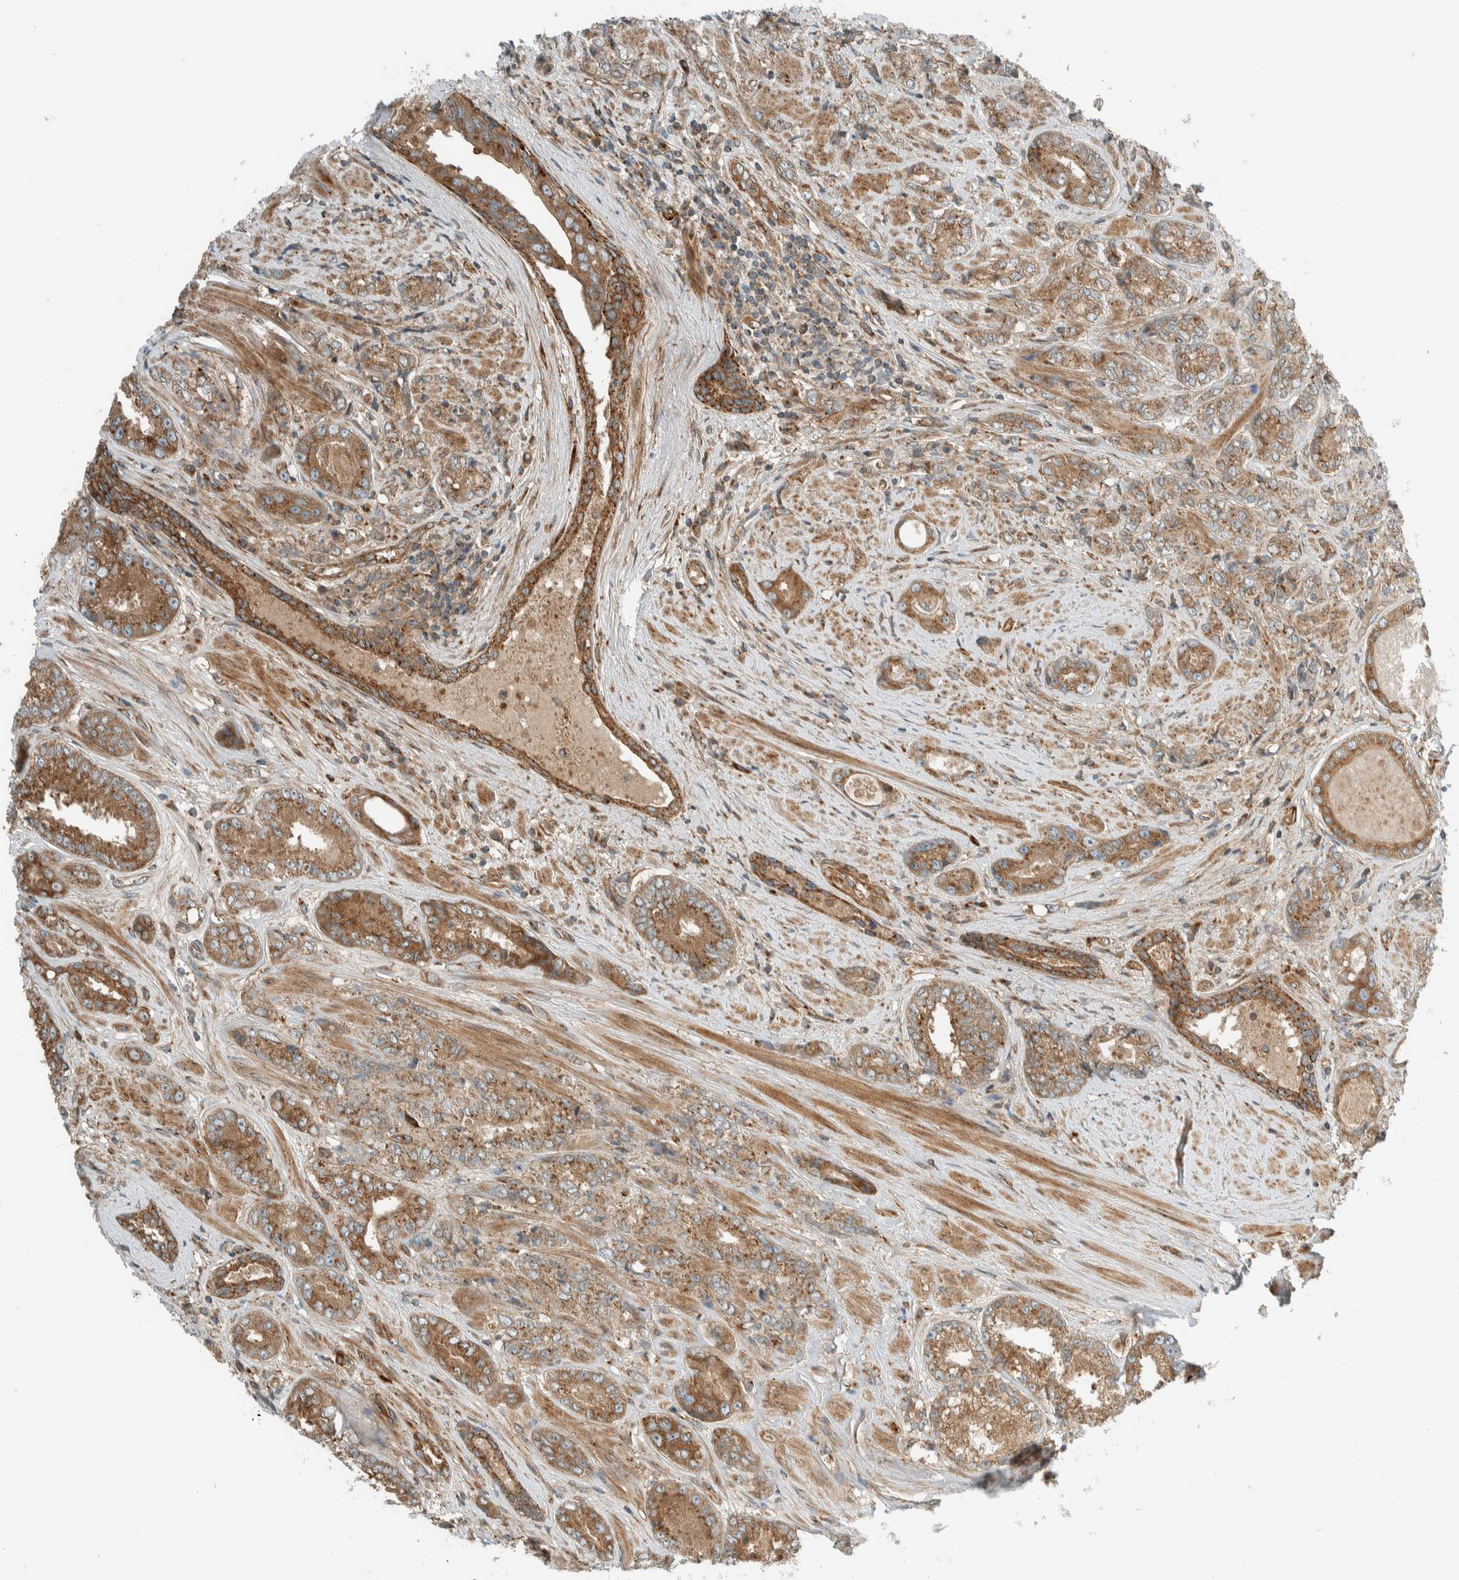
{"staining": {"intensity": "moderate", "quantity": ">75%", "location": "cytoplasmic/membranous"}, "tissue": "prostate cancer", "cell_type": "Tumor cells", "image_type": "cancer", "snomed": [{"axis": "morphology", "description": "Adenocarcinoma, High grade"}, {"axis": "topography", "description": "Prostate"}], "caption": "IHC (DAB) staining of high-grade adenocarcinoma (prostate) reveals moderate cytoplasmic/membranous protein staining in about >75% of tumor cells. (DAB (3,3'-diaminobenzidine) IHC, brown staining for protein, blue staining for nuclei).", "gene": "EXOC7", "patient": {"sex": "male", "age": 61}}